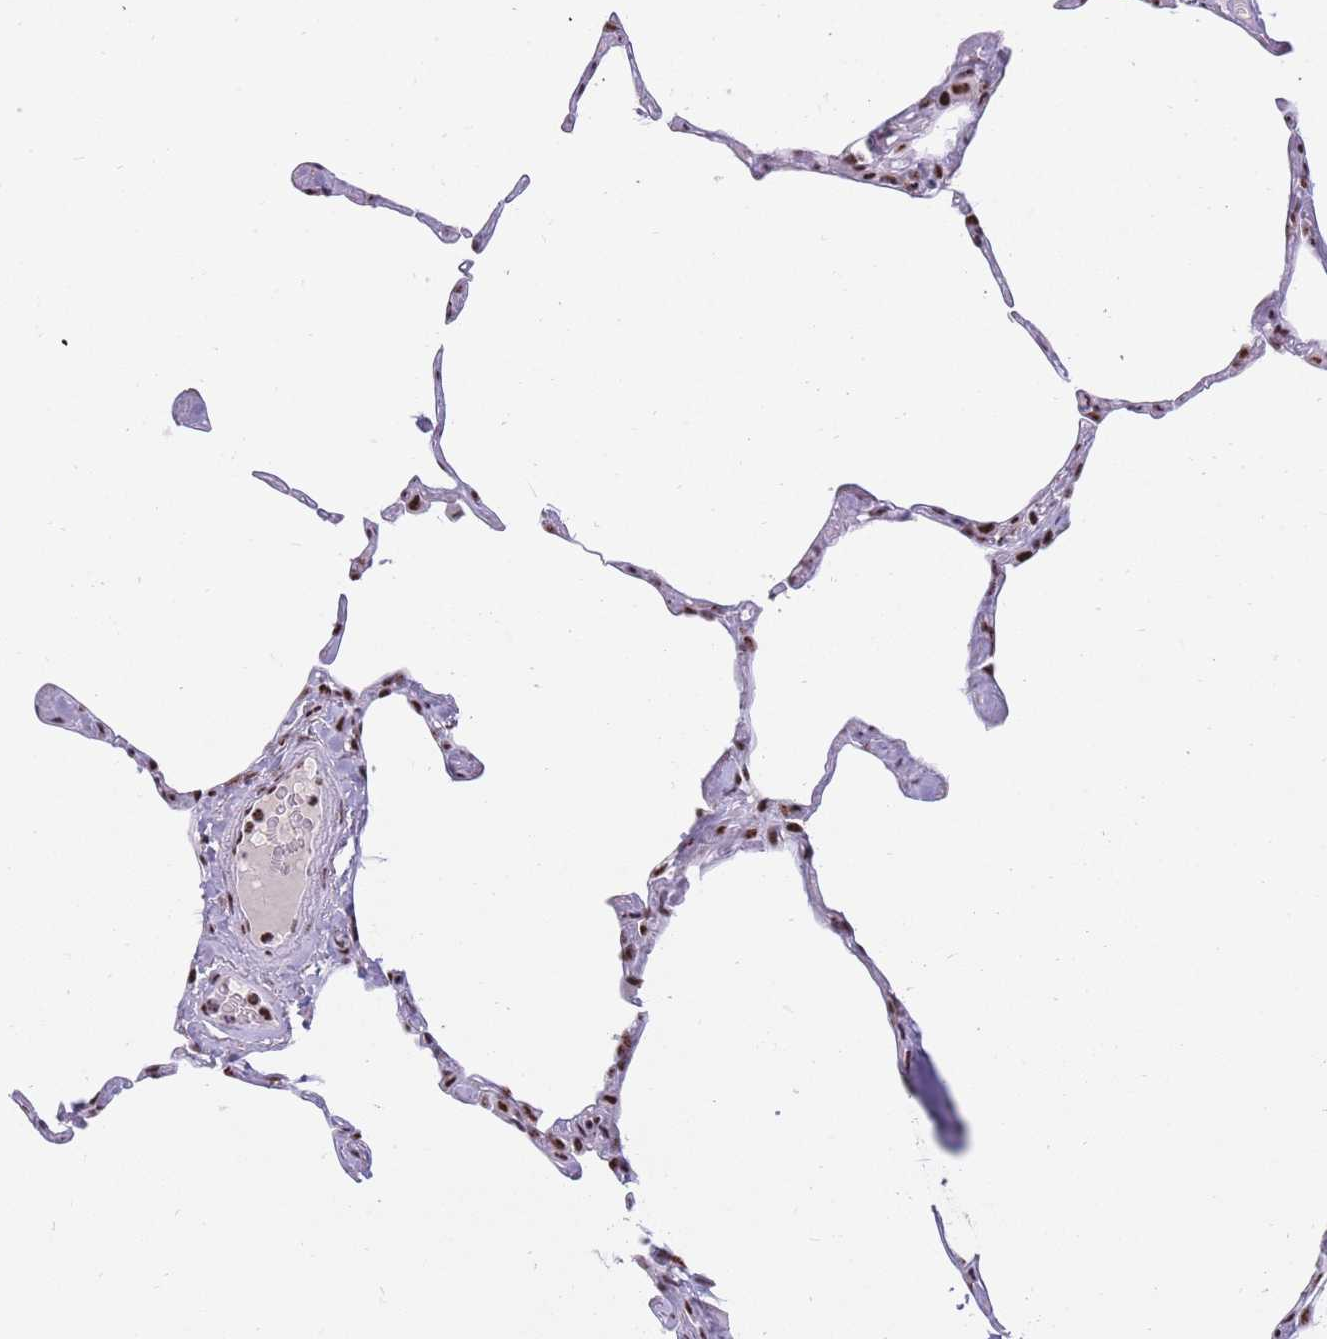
{"staining": {"intensity": "moderate", "quantity": ">75%", "location": "nuclear"}, "tissue": "lung", "cell_type": "Alveolar cells", "image_type": "normal", "snomed": [{"axis": "morphology", "description": "Normal tissue, NOS"}, {"axis": "topography", "description": "Lung"}], "caption": "Immunohistochemistry (DAB) staining of benign lung demonstrates moderate nuclear protein expression in approximately >75% of alveolar cells.", "gene": "TMEM35B", "patient": {"sex": "male", "age": 65}}